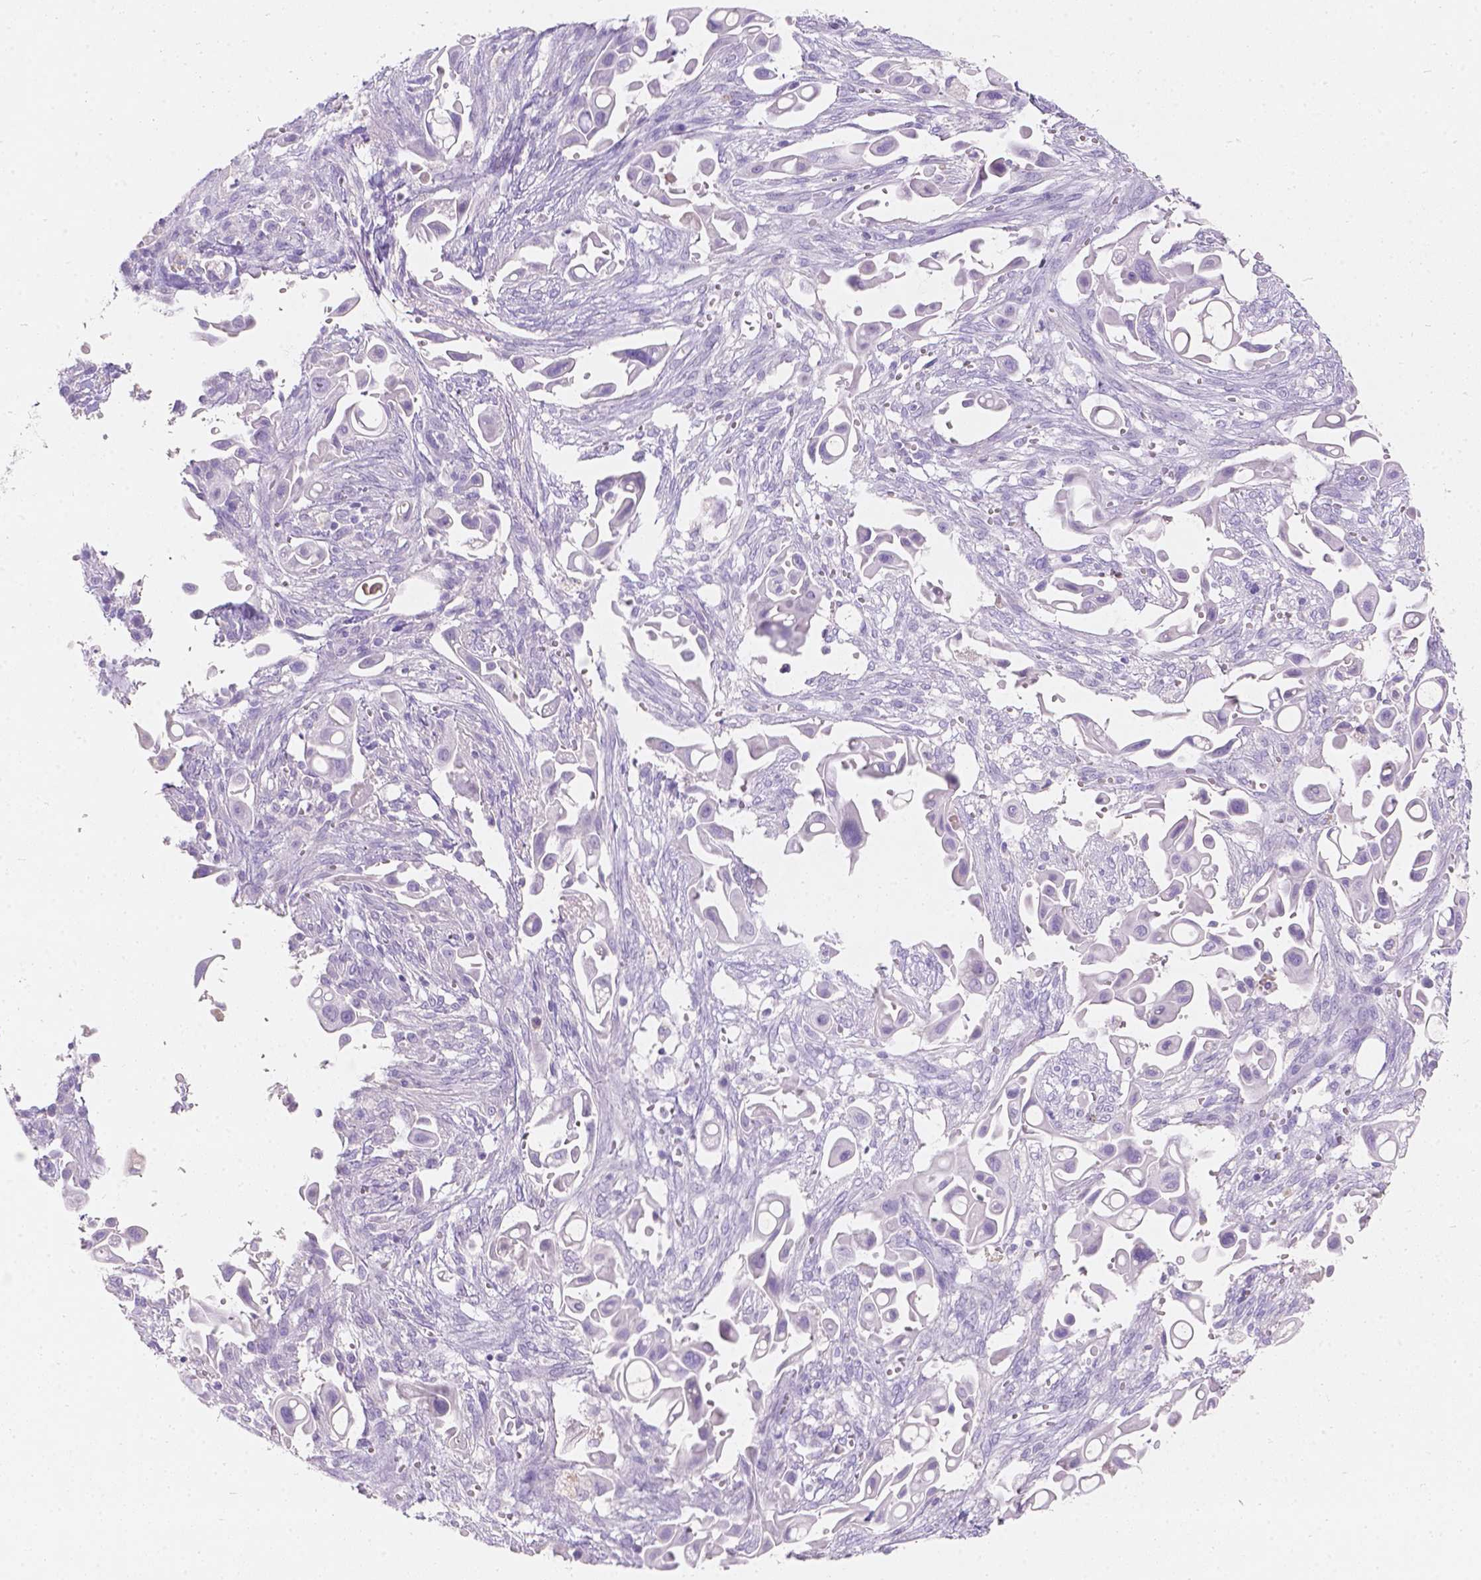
{"staining": {"intensity": "negative", "quantity": "none", "location": "none"}, "tissue": "pancreatic cancer", "cell_type": "Tumor cells", "image_type": "cancer", "snomed": [{"axis": "morphology", "description": "Adenocarcinoma, NOS"}, {"axis": "topography", "description": "Pancreas"}], "caption": "This is a micrograph of IHC staining of pancreatic cancer, which shows no expression in tumor cells.", "gene": "GAL3ST2", "patient": {"sex": "male", "age": 50}}